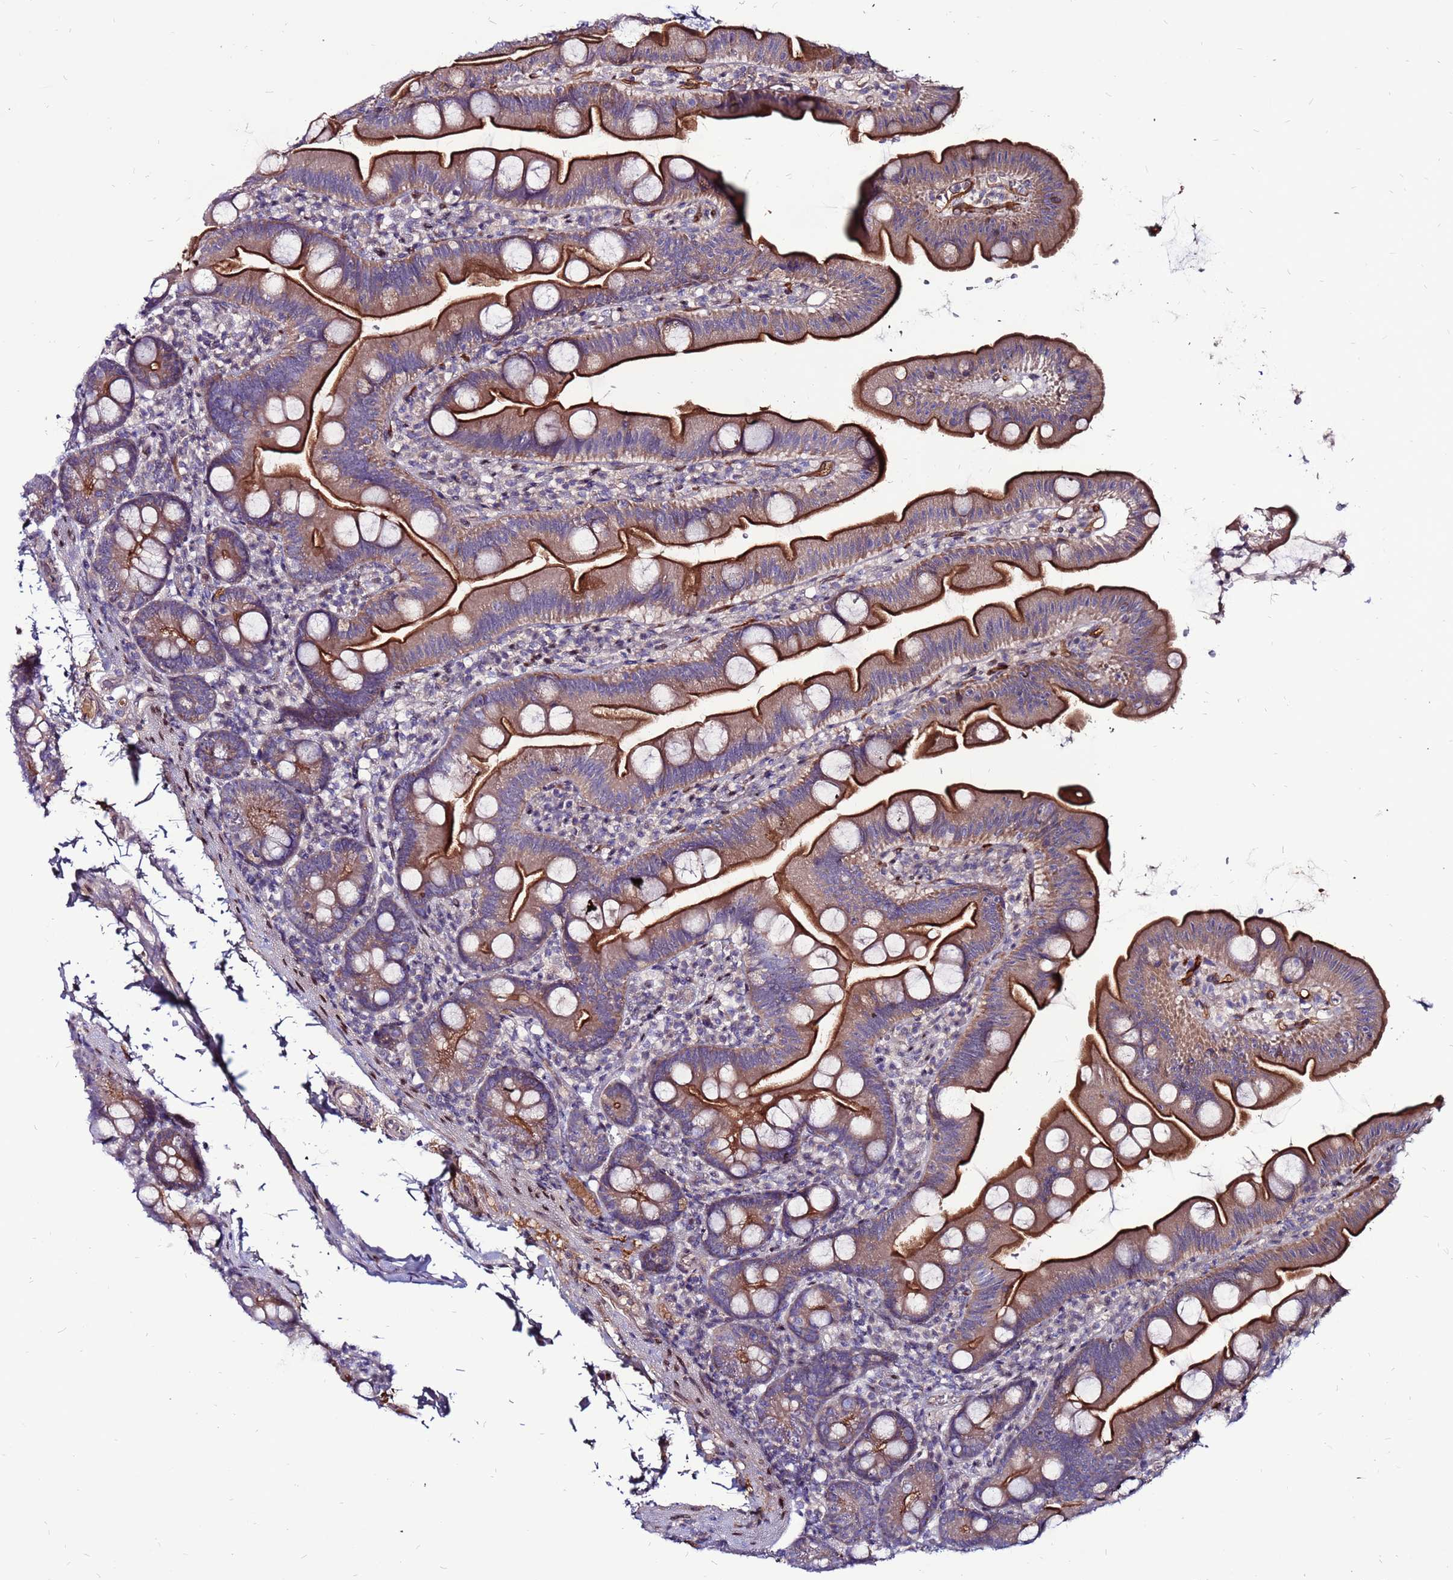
{"staining": {"intensity": "strong", "quantity": "25%-75%", "location": "cytoplasmic/membranous"}, "tissue": "small intestine", "cell_type": "Glandular cells", "image_type": "normal", "snomed": [{"axis": "morphology", "description": "Normal tissue, NOS"}, {"axis": "topography", "description": "Small intestine"}], "caption": "Strong cytoplasmic/membranous positivity for a protein is identified in approximately 25%-75% of glandular cells of unremarkable small intestine using IHC.", "gene": "CCDC71", "patient": {"sex": "female", "age": 68}}